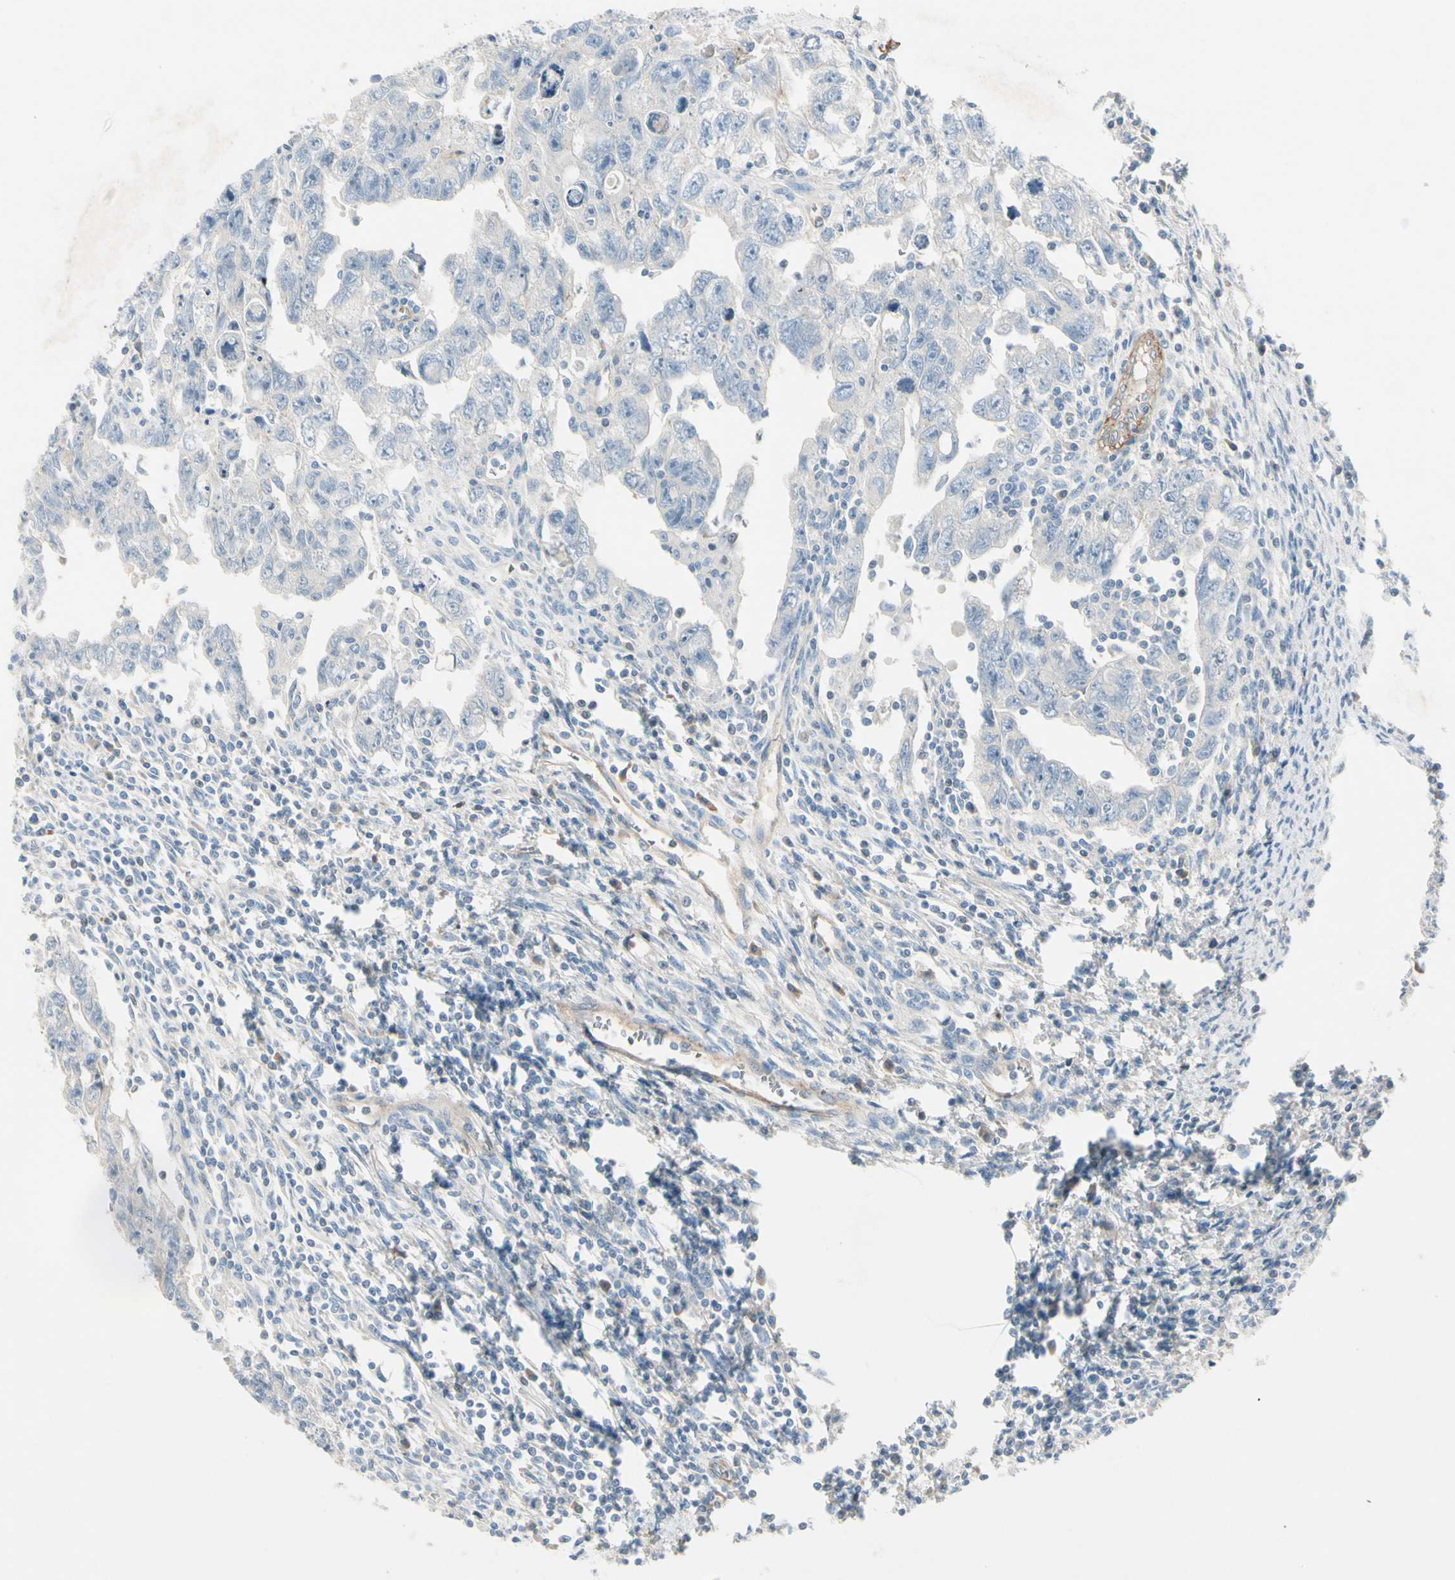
{"staining": {"intensity": "negative", "quantity": "none", "location": "none"}, "tissue": "testis cancer", "cell_type": "Tumor cells", "image_type": "cancer", "snomed": [{"axis": "morphology", "description": "Carcinoma, Embryonal, NOS"}, {"axis": "topography", "description": "Testis"}], "caption": "High power microscopy photomicrograph of an immunohistochemistry micrograph of testis cancer (embryonal carcinoma), revealing no significant positivity in tumor cells.", "gene": "ITGA3", "patient": {"sex": "male", "age": 28}}